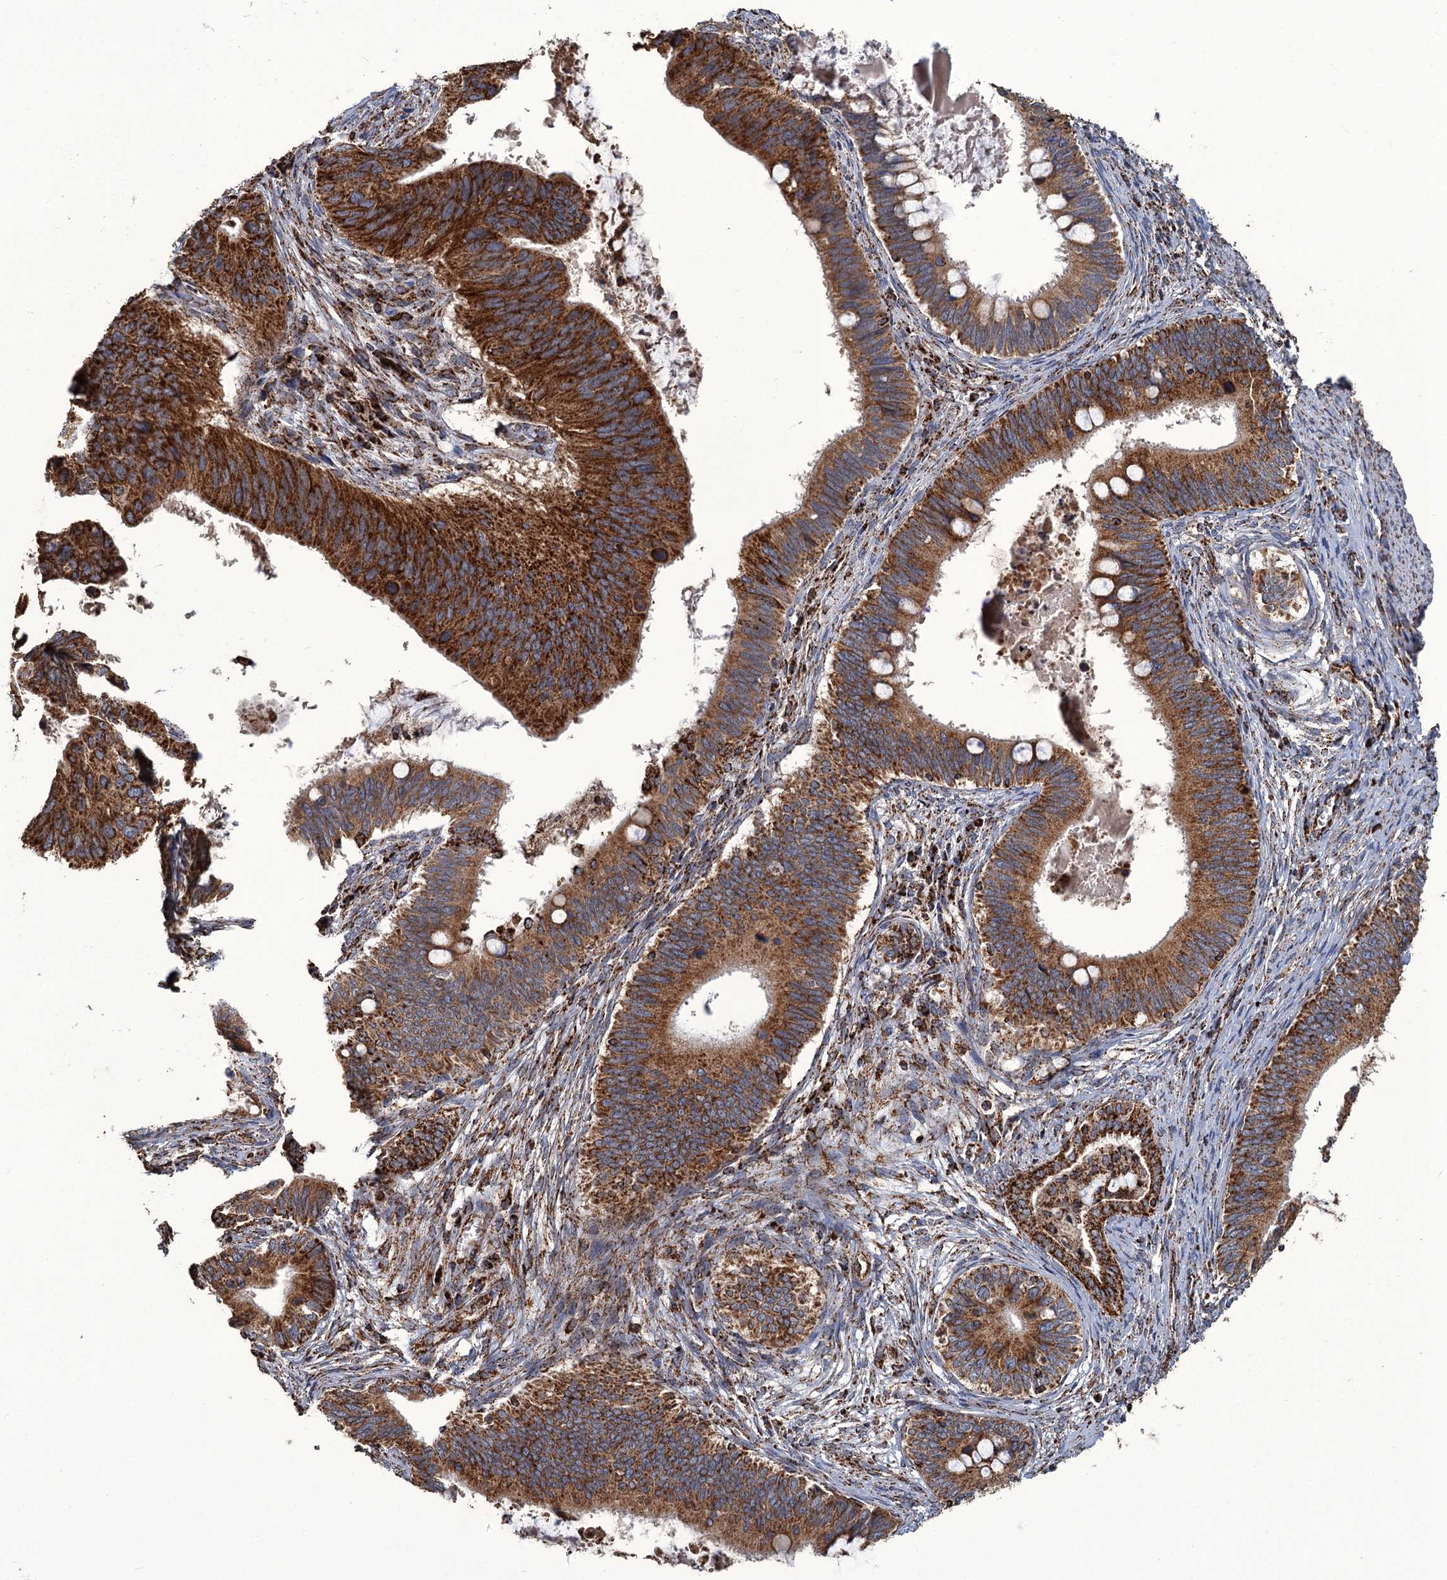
{"staining": {"intensity": "strong", "quantity": ">75%", "location": "cytoplasmic/membranous"}, "tissue": "cervical cancer", "cell_type": "Tumor cells", "image_type": "cancer", "snomed": [{"axis": "morphology", "description": "Adenocarcinoma, NOS"}, {"axis": "topography", "description": "Cervix"}], "caption": "Protein positivity by IHC exhibits strong cytoplasmic/membranous expression in approximately >75% of tumor cells in cervical cancer (adenocarcinoma). The staining was performed using DAB (3,3'-diaminobenzidine) to visualize the protein expression in brown, while the nuclei were stained in blue with hematoxylin (Magnification: 20x).", "gene": "APH1A", "patient": {"sex": "female", "age": 42}}